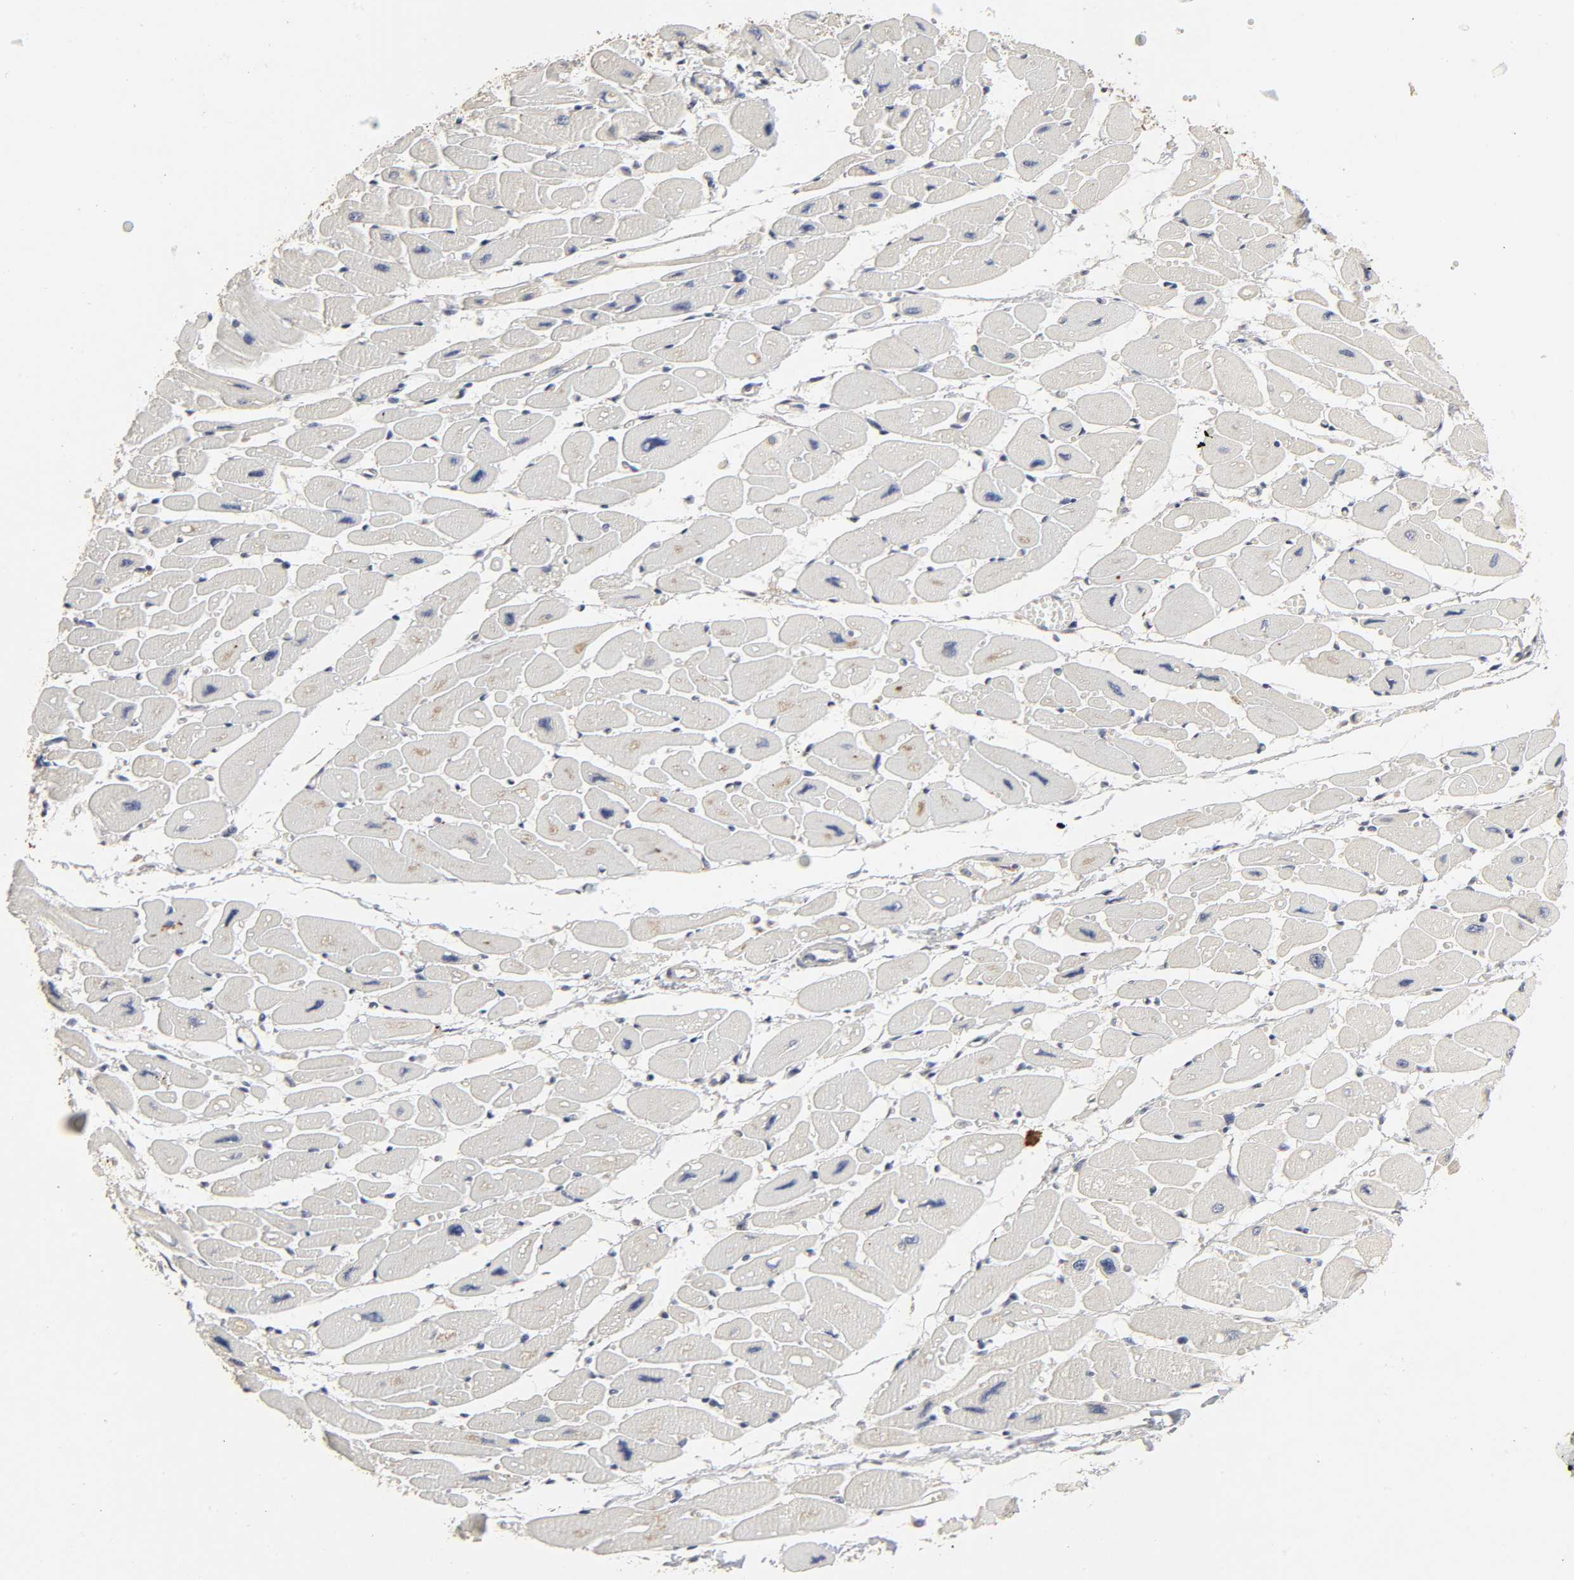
{"staining": {"intensity": "weak", "quantity": "<25%", "location": "cytoplasmic/membranous"}, "tissue": "heart muscle", "cell_type": "Cardiomyocytes", "image_type": "normal", "snomed": [{"axis": "morphology", "description": "Normal tissue, NOS"}, {"axis": "topography", "description": "Heart"}], "caption": "A high-resolution photomicrograph shows immunohistochemistry staining of normal heart muscle, which displays no significant expression in cardiomyocytes. The staining is performed using DAB (3,3'-diaminobenzidine) brown chromogen with nuclei counter-stained in using hematoxylin.", "gene": "SLC10A2", "patient": {"sex": "female", "age": 54}}